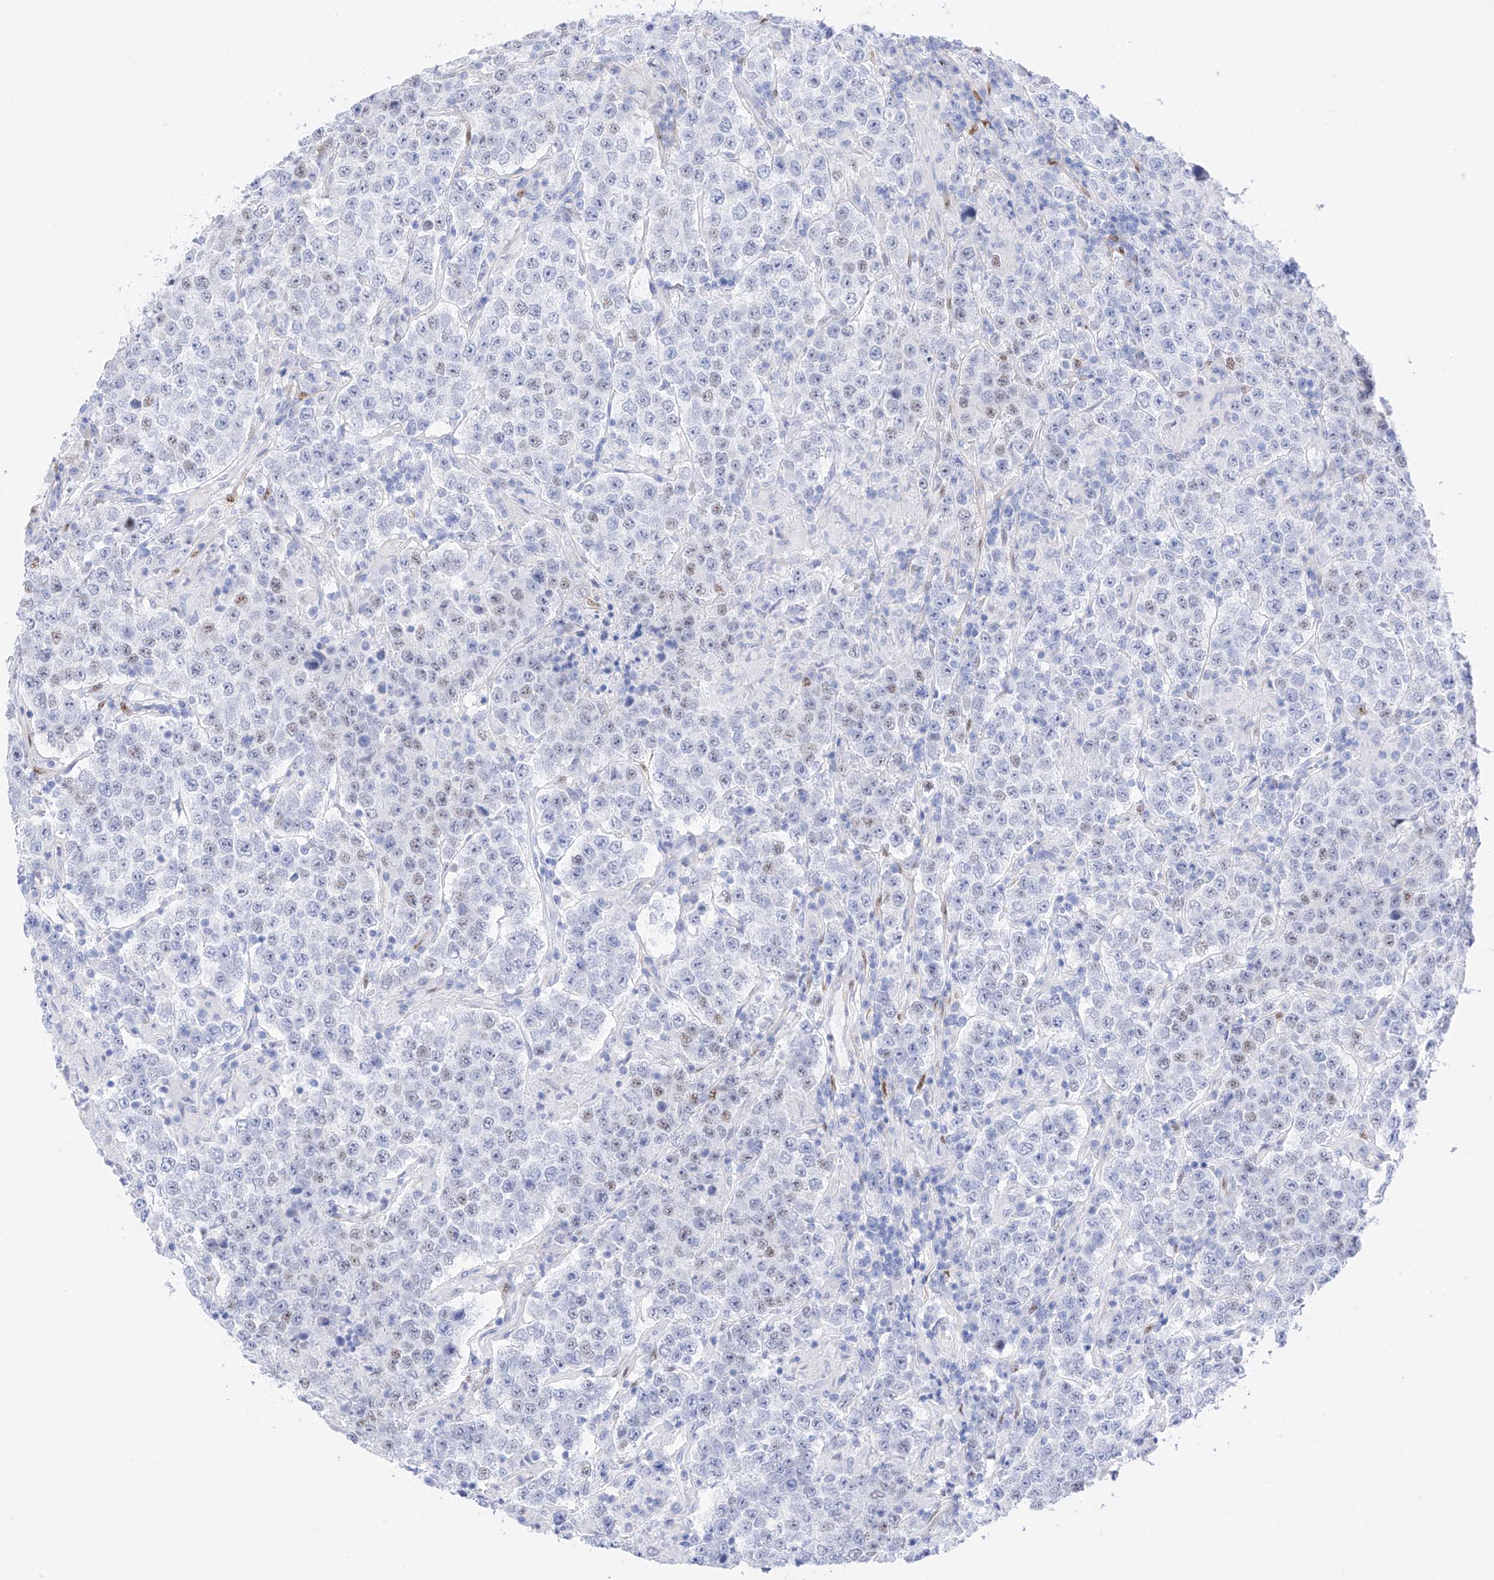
{"staining": {"intensity": "negative", "quantity": "none", "location": "none"}, "tissue": "testis cancer", "cell_type": "Tumor cells", "image_type": "cancer", "snomed": [{"axis": "morphology", "description": "Normal tissue, NOS"}, {"axis": "morphology", "description": "Urothelial carcinoma, High grade"}, {"axis": "morphology", "description": "Seminoma, NOS"}, {"axis": "morphology", "description": "Carcinoma, Embryonal, NOS"}, {"axis": "topography", "description": "Urinary bladder"}, {"axis": "topography", "description": "Testis"}], "caption": "IHC image of testis cancer (urothelial carcinoma (high-grade)) stained for a protein (brown), which exhibits no positivity in tumor cells.", "gene": "TRPC7", "patient": {"sex": "male", "age": 41}}